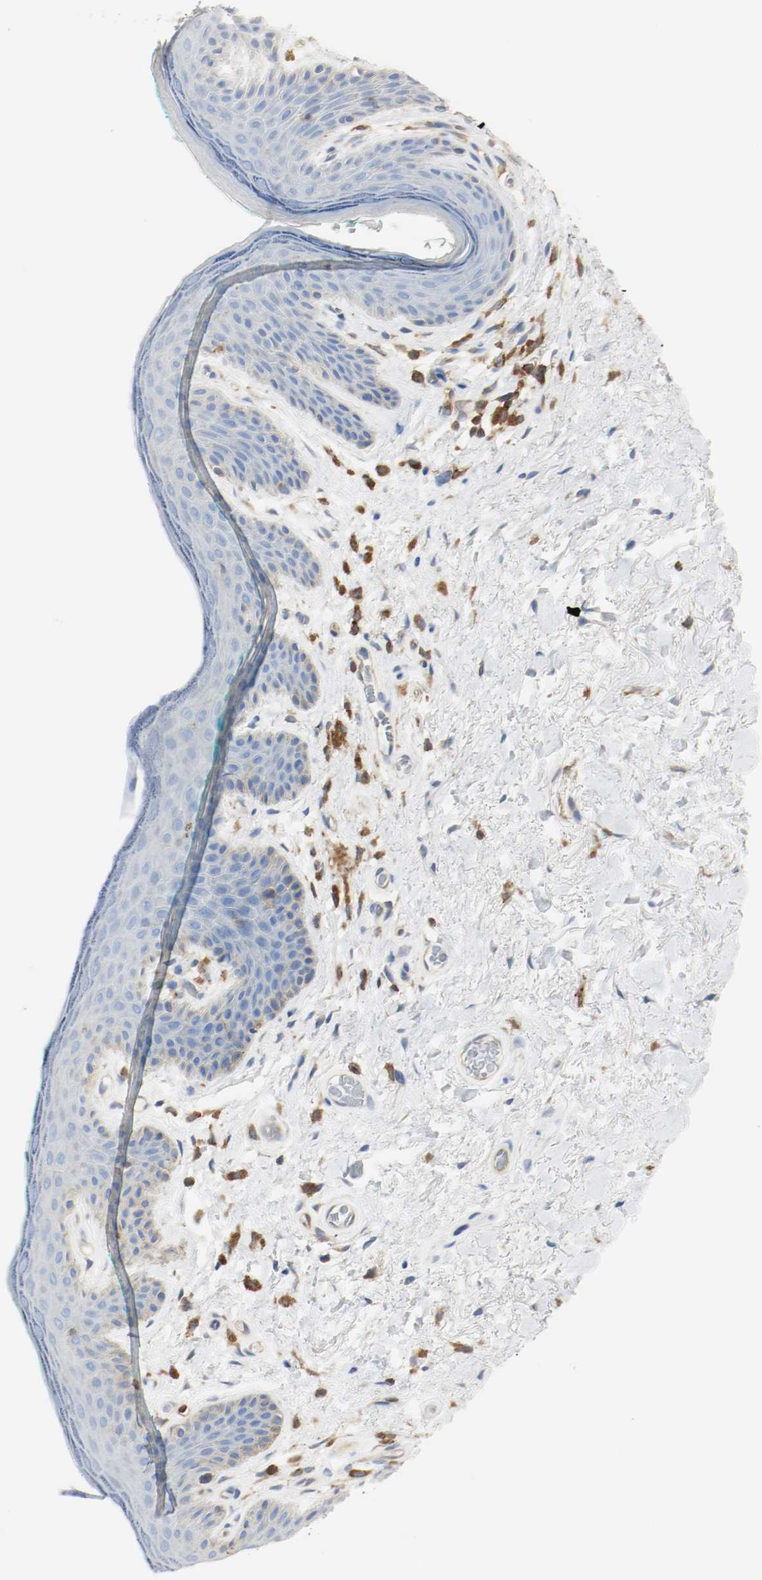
{"staining": {"intensity": "negative", "quantity": "none", "location": "none"}, "tissue": "skin", "cell_type": "Epidermal cells", "image_type": "normal", "snomed": [{"axis": "morphology", "description": "Normal tissue, NOS"}, {"axis": "topography", "description": "Anal"}], "caption": "The micrograph shows no significant positivity in epidermal cells of skin. Nuclei are stained in blue.", "gene": "ARPC1B", "patient": {"sex": "male", "age": 74}}